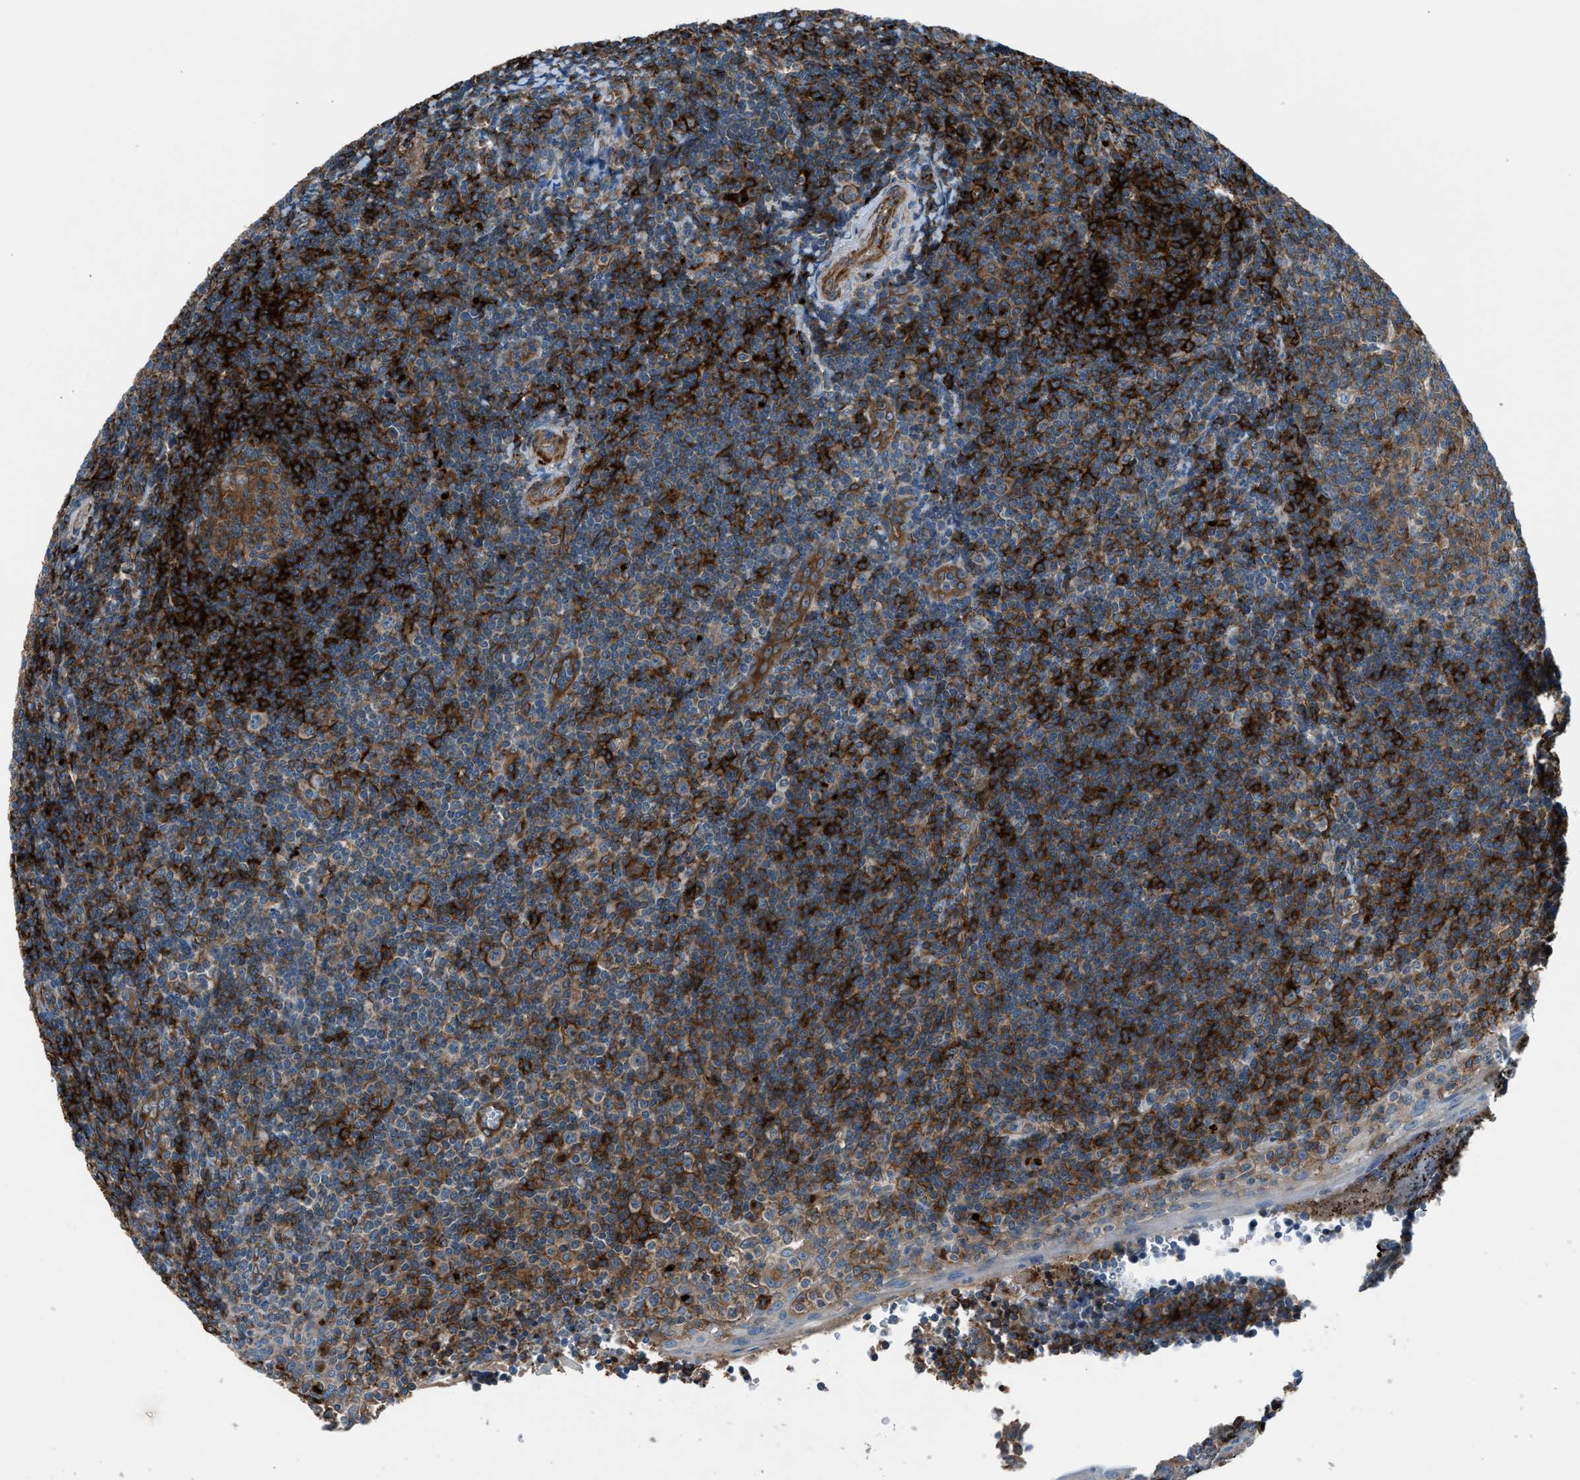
{"staining": {"intensity": "strong", "quantity": "25%-75%", "location": "cytoplasmic/membranous"}, "tissue": "tonsil", "cell_type": "Germinal center cells", "image_type": "normal", "snomed": [{"axis": "morphology", "description": "Normal tissue, NOS"}, {"axis": "topography", "description": "Tonsil"}], "caption": "Tonsil stained with IHC displays strong cytoplasmic/membranous positivity in approximately 25%-75% of germinal center cells.", "gene": "LMBR1", "patient": {"sex": "male", "age": 37}}